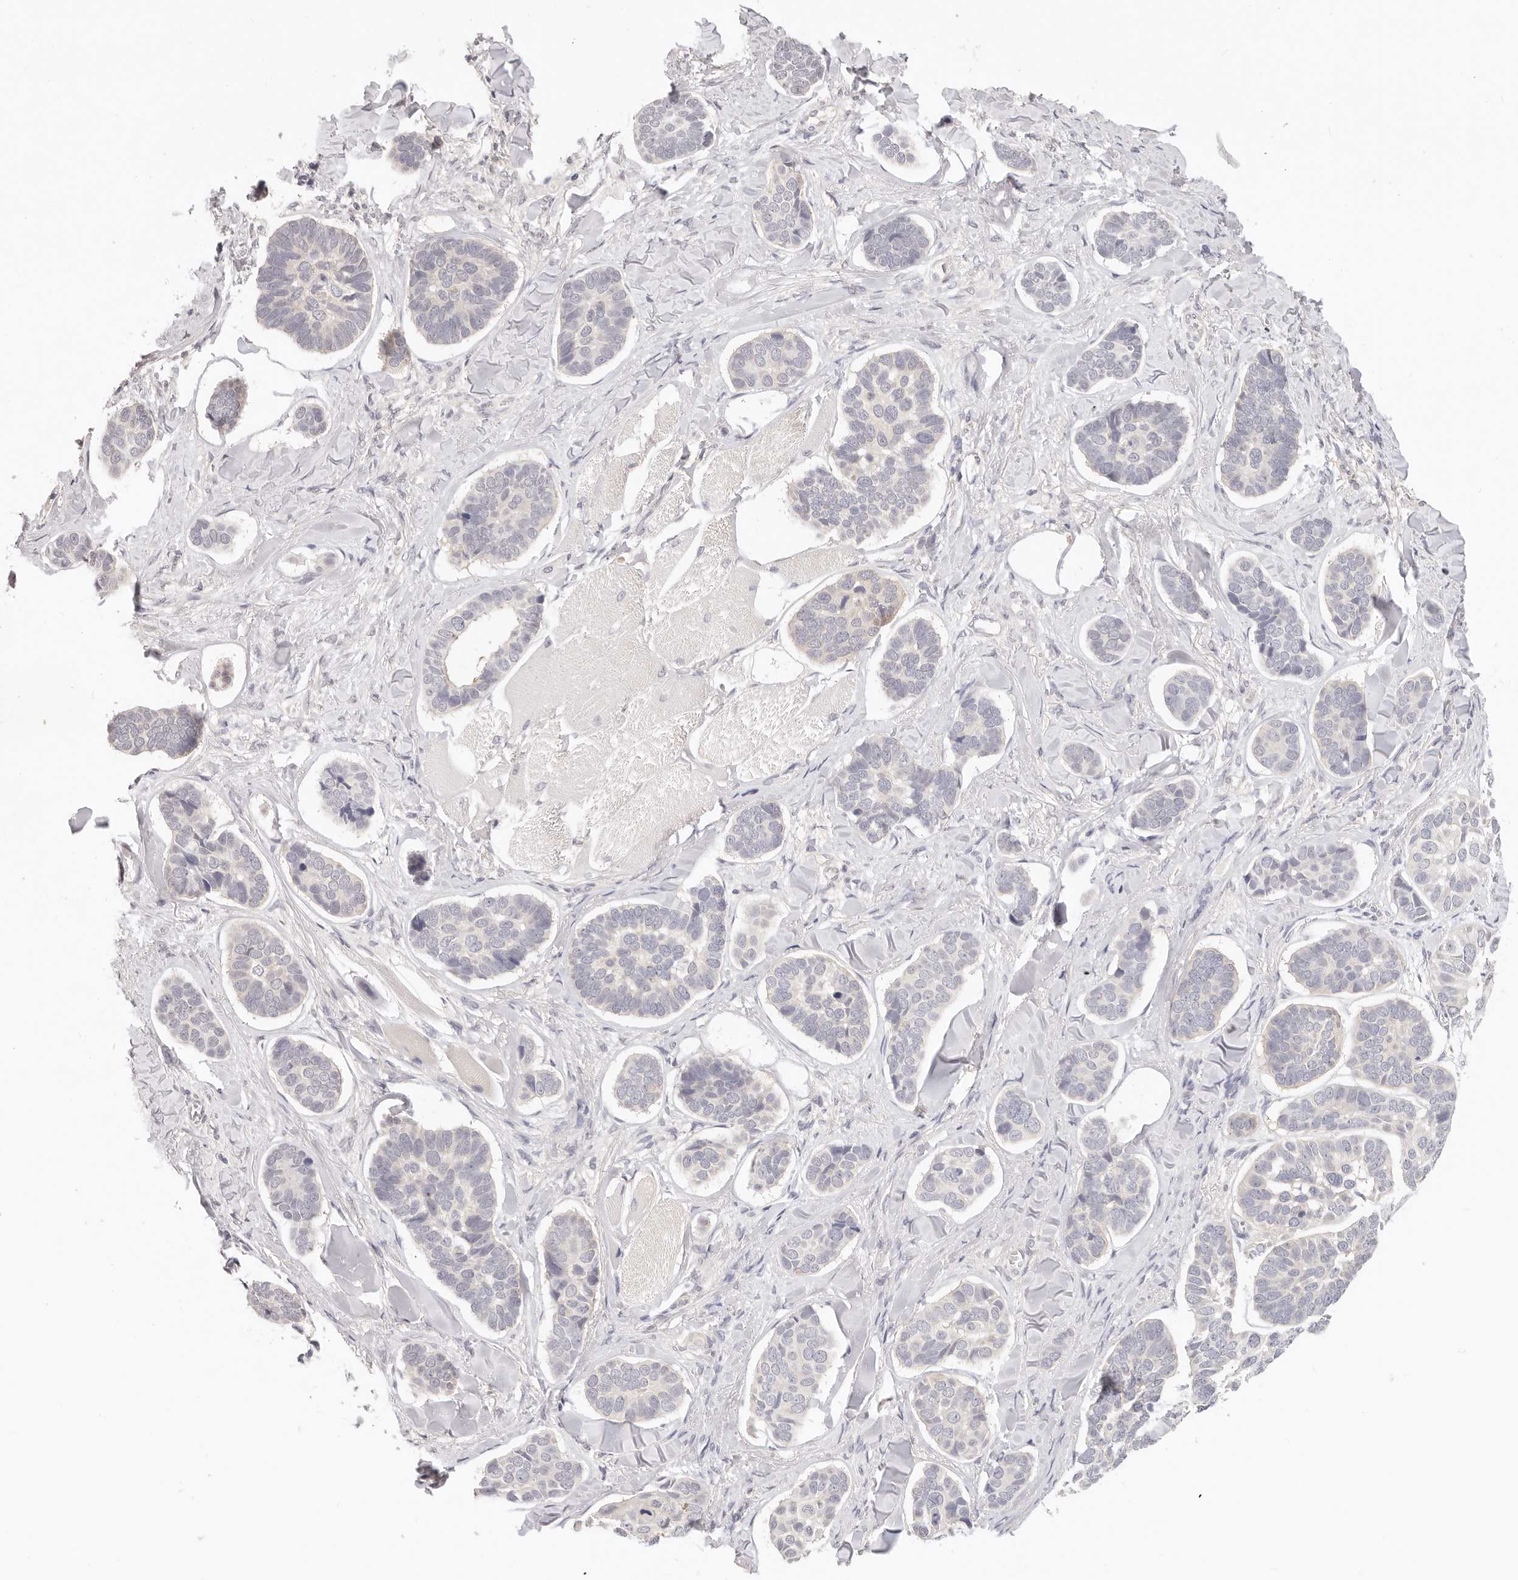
{"staining": {"intensity": "negative", "quantity": "none", "location": "none"}, "tissue": "skin cancer", "cell_type": "Tumor cells", "image_type": "cancer", "snomed": [{"axis": "morphology", "description": "Basal cell carcinoma"}, {"axis": "topography", "description": "Skin"}], "caption": "Immunohistochemistry photomicrograph of basal cell carcinoma (skin) stained for a protein (brown), which demonstrates no positivity in tumor cells.", "gene": "GGPS1", "patient": {"sex": "male", "age": 62}}